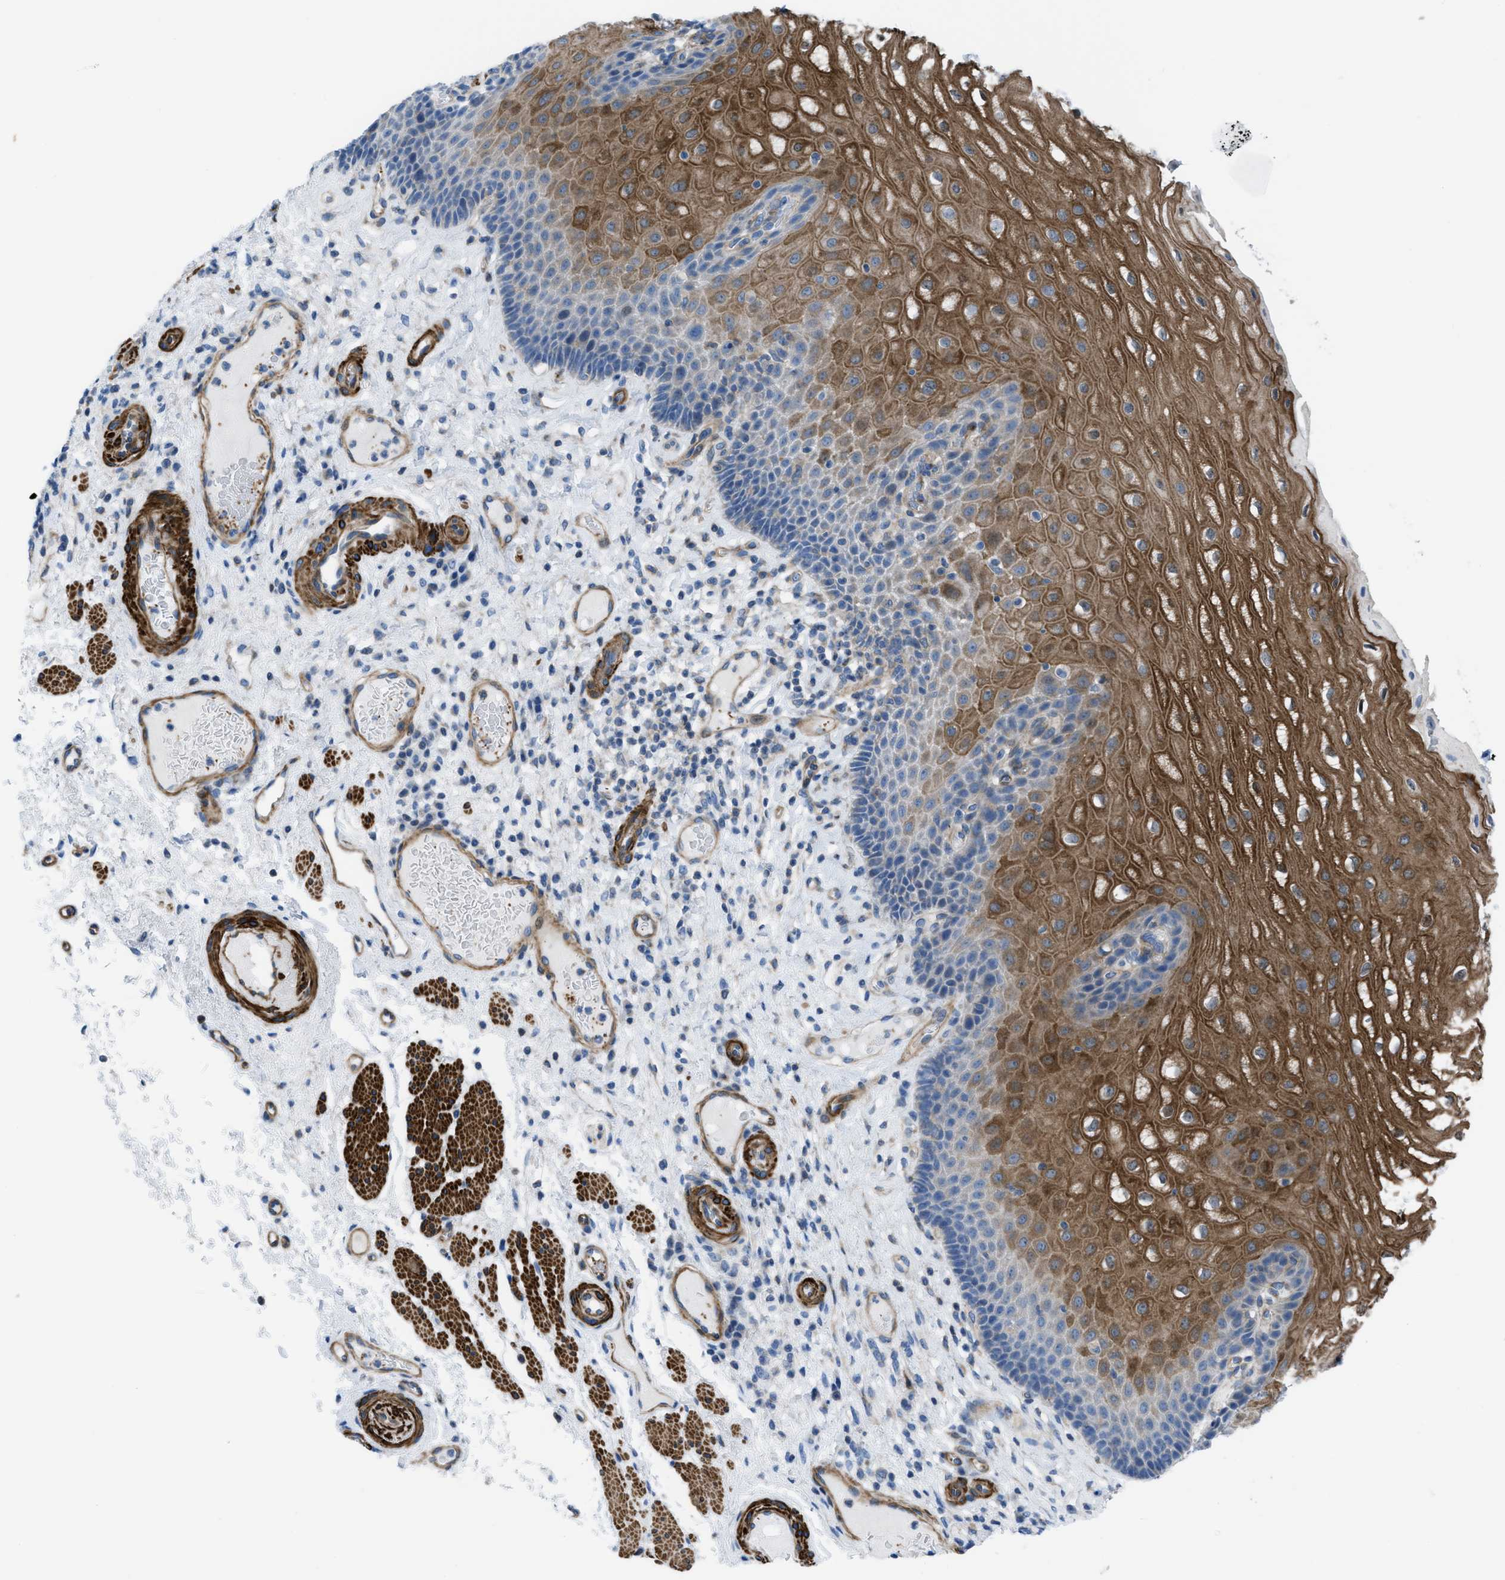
{"staining": {"intensity": "moderate", "quantity": "25%-75%", "location": "cytoplasmic/membranous"}, "tissue": "esophagus", "cell_type": "Squamous epithelial cells", "image_type": "normal", "snomed": [{"axis": "morphology", "description": "Normal tissue, NOS"}, {"axis": "topography", "description": "Esophagus"}], "caption": "High-power microscopy captured an immunohistochemistry histopathology image of normal esophagus, revealing moderate cytoplasmic/membranous positivity in approximately 25%-75% of squamous epithelial cells. Using DAB (brown) and hematoxylin (blue) stains, captured at high magnification using brightfield microscopy.", "gene": "KCNH7", "patient": {"sex": "male", "age": 54}}